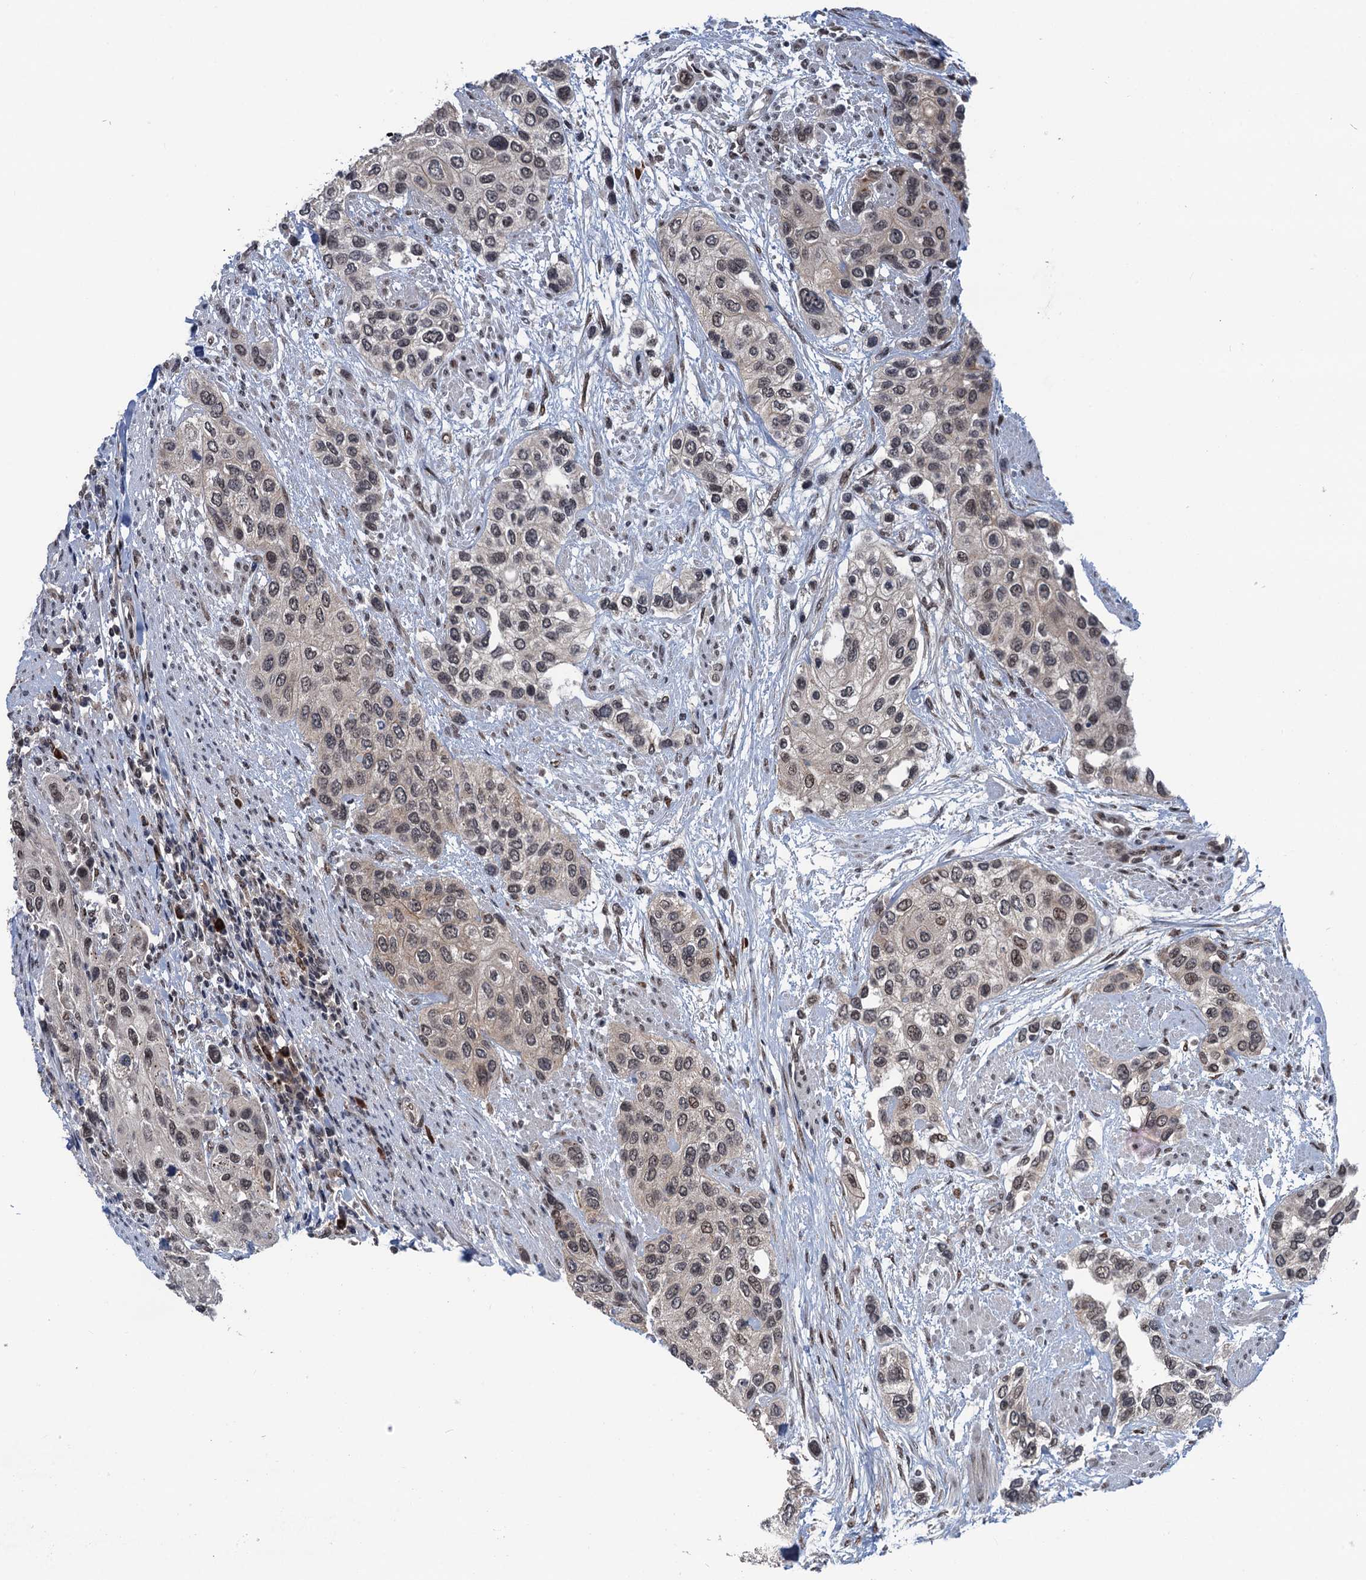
{"staining": {"intensity": "moderate", "quantity": "<25%", "location": "nuclear"}, "tissue": "urothelial cancer", "cell_type": "Tumor cells", "image_type": "cancer", "snomed": [{"axis": "morphology", "description": "Normal tissue, NOS"}, {"axis": "morphology", "description": "Urothelial carcinoma, High grade"}, {"axis": "topography", "description": "Vascular tissue"}, {"axis": "topography", "description": "Urinary bladder"}], "caption": "Urothelial carcinoma (high-grade) was stained to show a protein in brown. There is low levels of moderate nuclear staining in approximately <25% of tumor cells.", "gene": "RASSF4", "patient": {"sex": "female", "age": 56}}